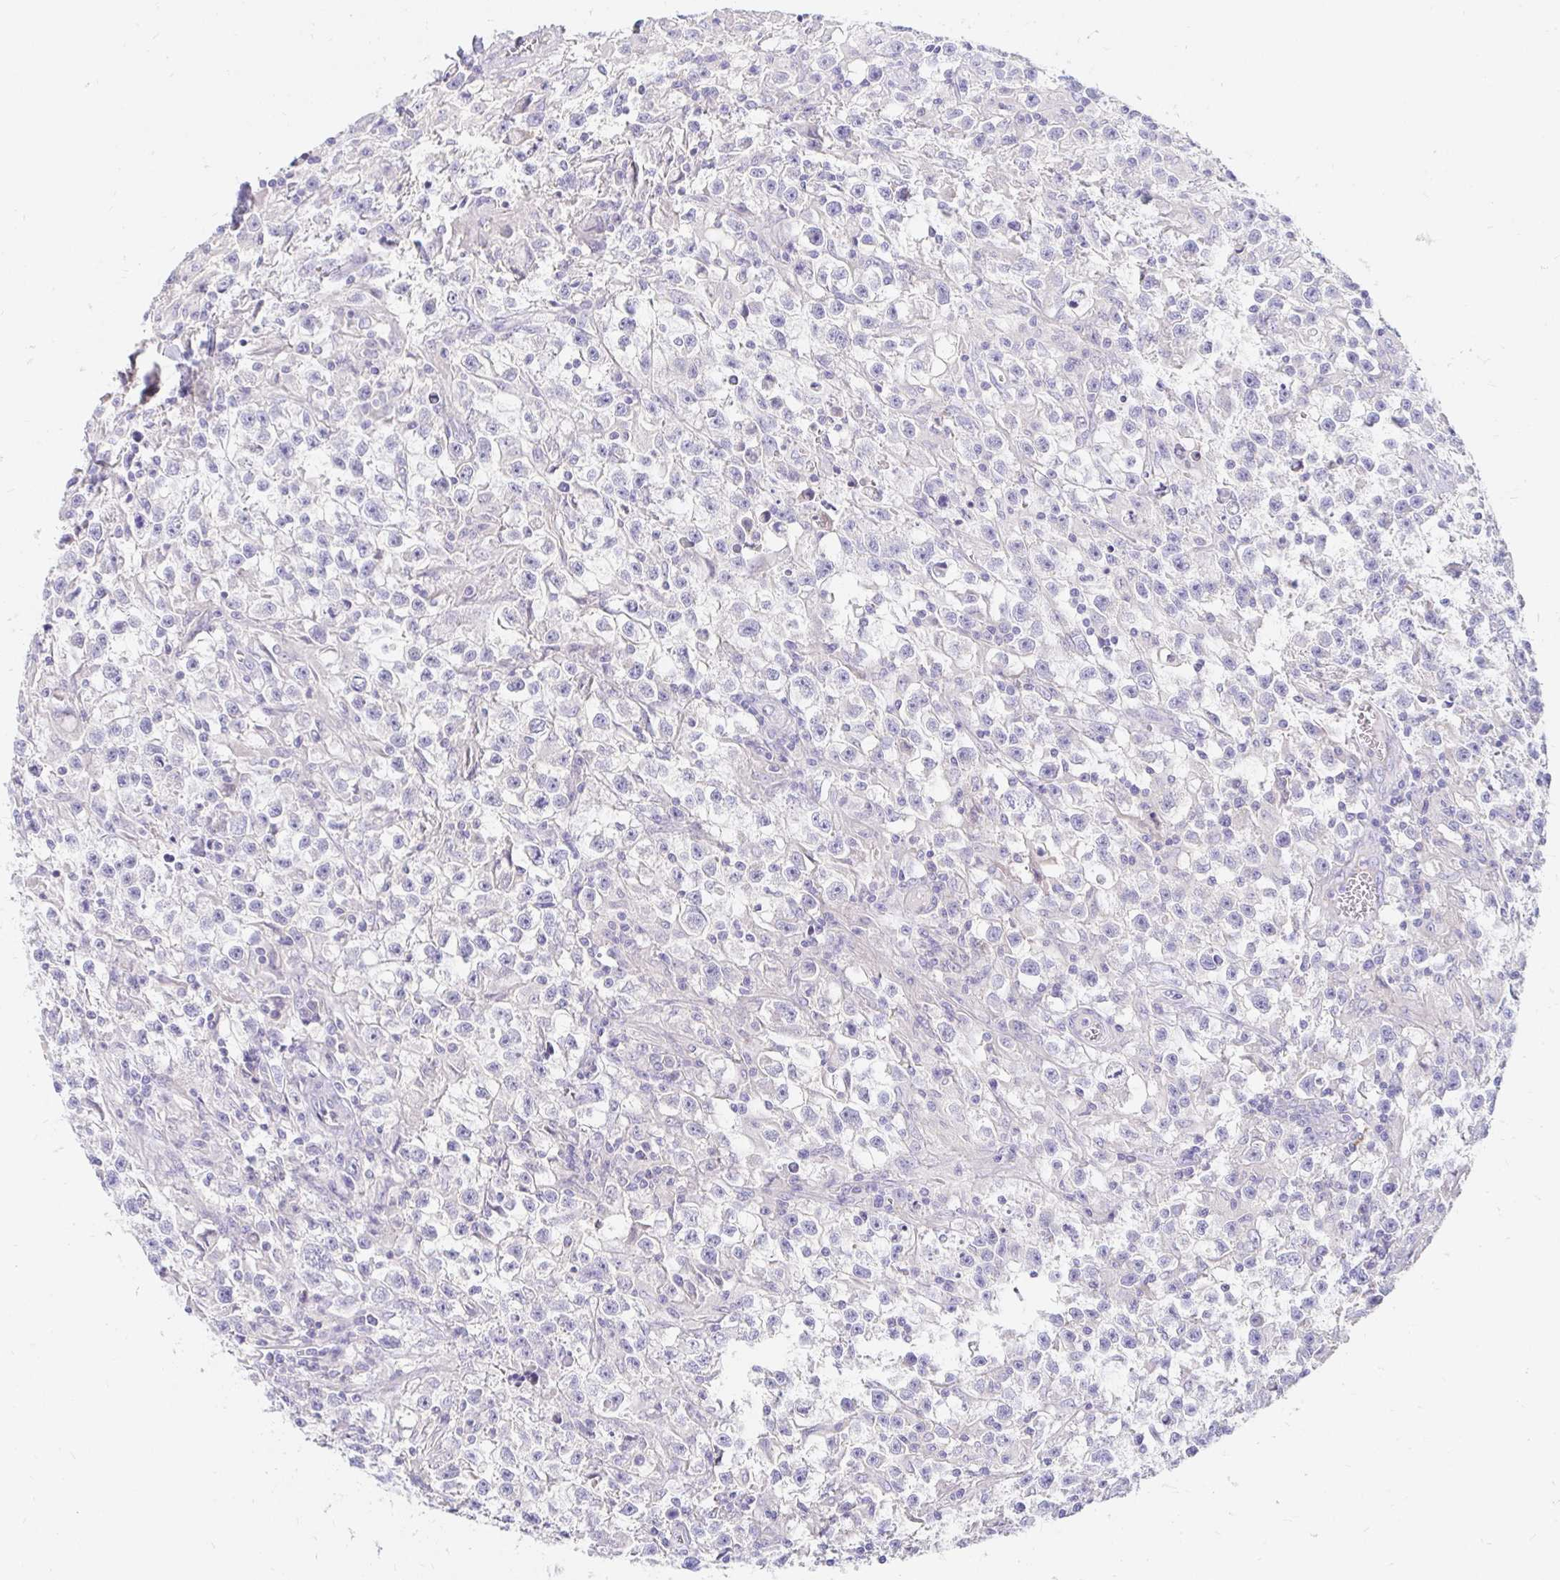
{"staining": {"intensity": "negative", "quantity": "none", "location": "none"}, "tissue": "testis cancer", "cell_type": "Tumor cells", "image_type": "cancer", "snomed": [{"axis": "morphology", "description": "Seminoma, NOS"}, {"axis": "topography", "description": "Testis"}], "caption": "The immunohistochemistry photomicrograph has no significant expression in tumor cells of testis seminoma tissue.", "gene": "NR2E1", "patient": {"sex": "male", "age": 31}}